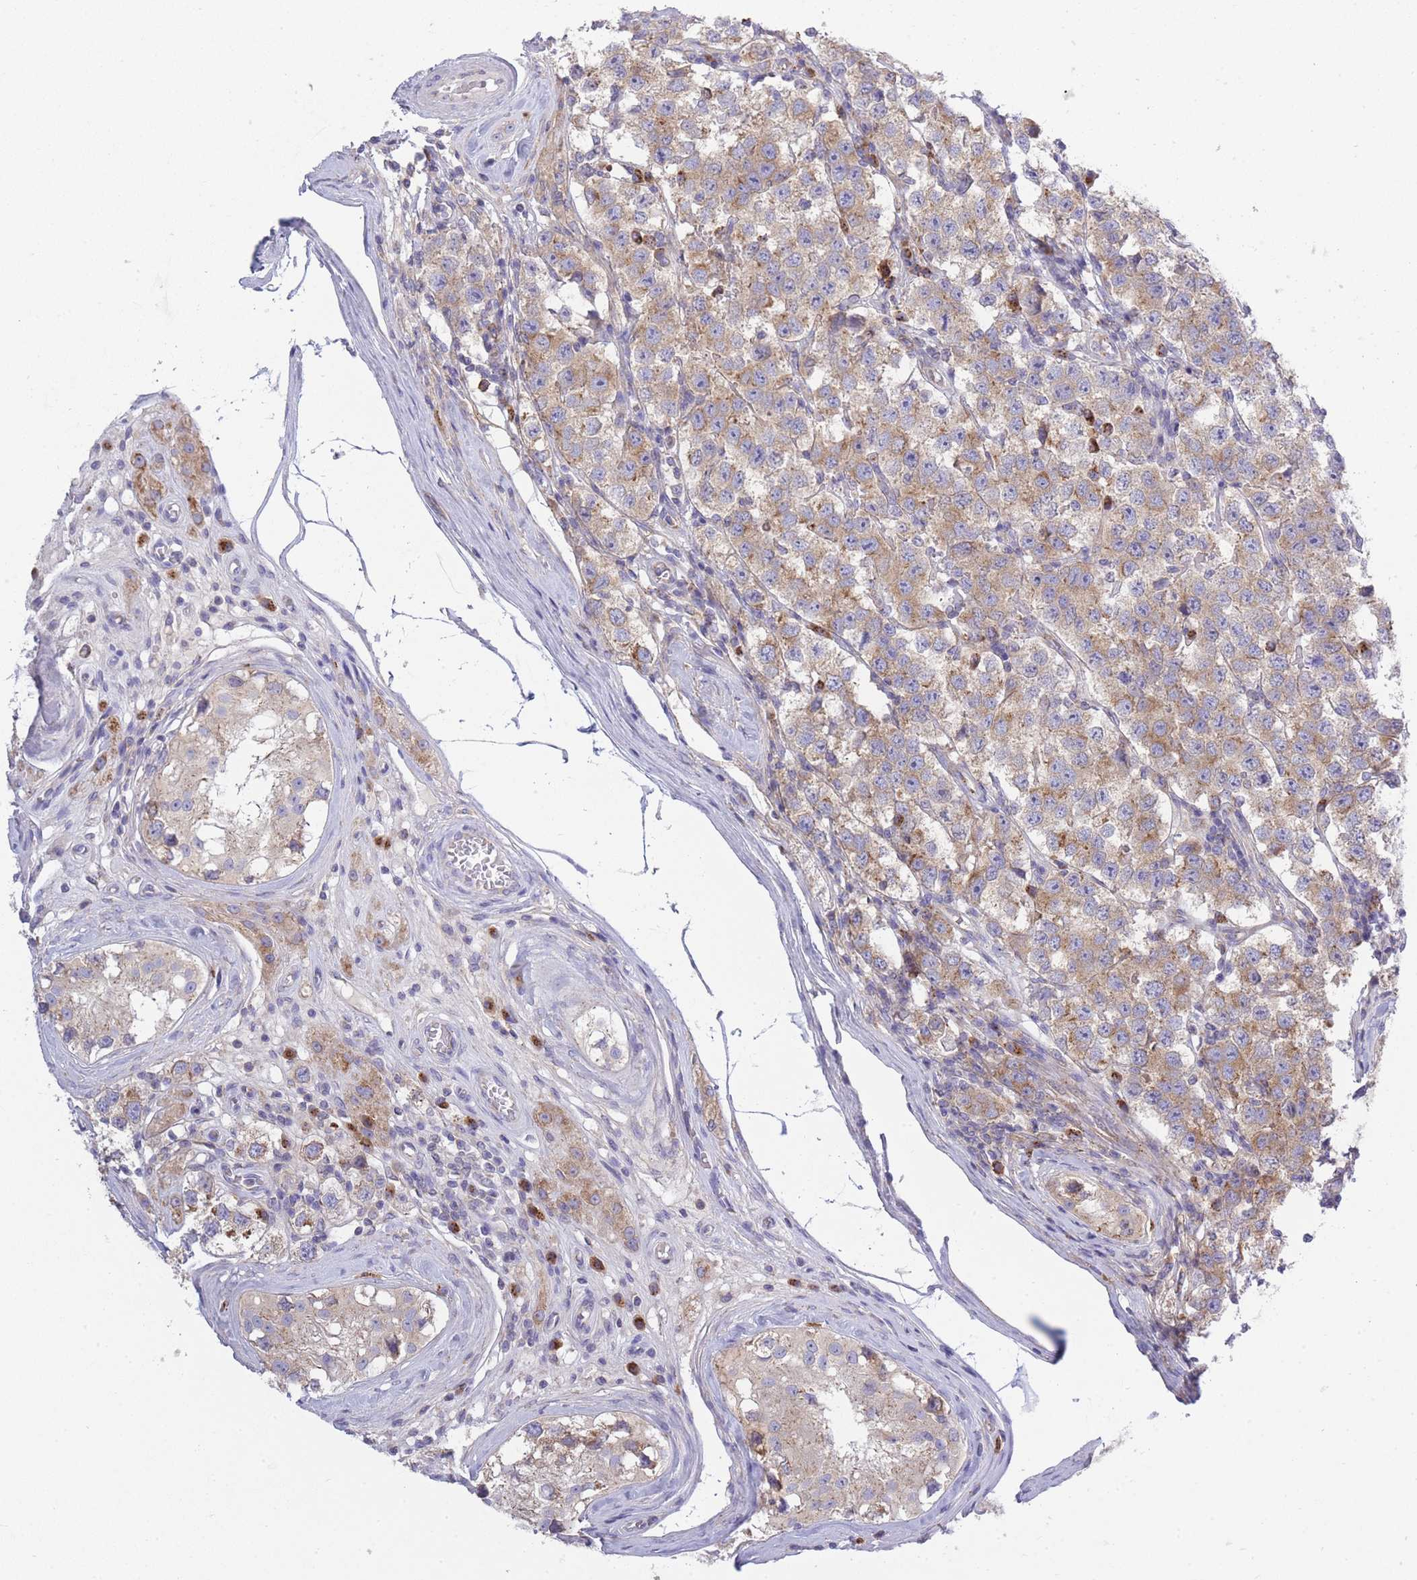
{"staining": {"intensity": "moderate", "quantity": ">75%", "location": "cytoplasmic/membranous"}, "tissue": "testis cancer", "cell_type": "Tumor cells", "image_type": "cancer", "snomed": [{"axis": "morphology", "description": "Seminoma, NOS"}, {"axis": "topography", "description": "Testis"}], "caption": "This is an image of immunohistochemistry (IHC) staining of testis cancer, which shows moderate expression in the cytoplasmic/membranous of tumor cells.", "gene": "COPG2", "patient": {"sex": "male", "age": 34}}